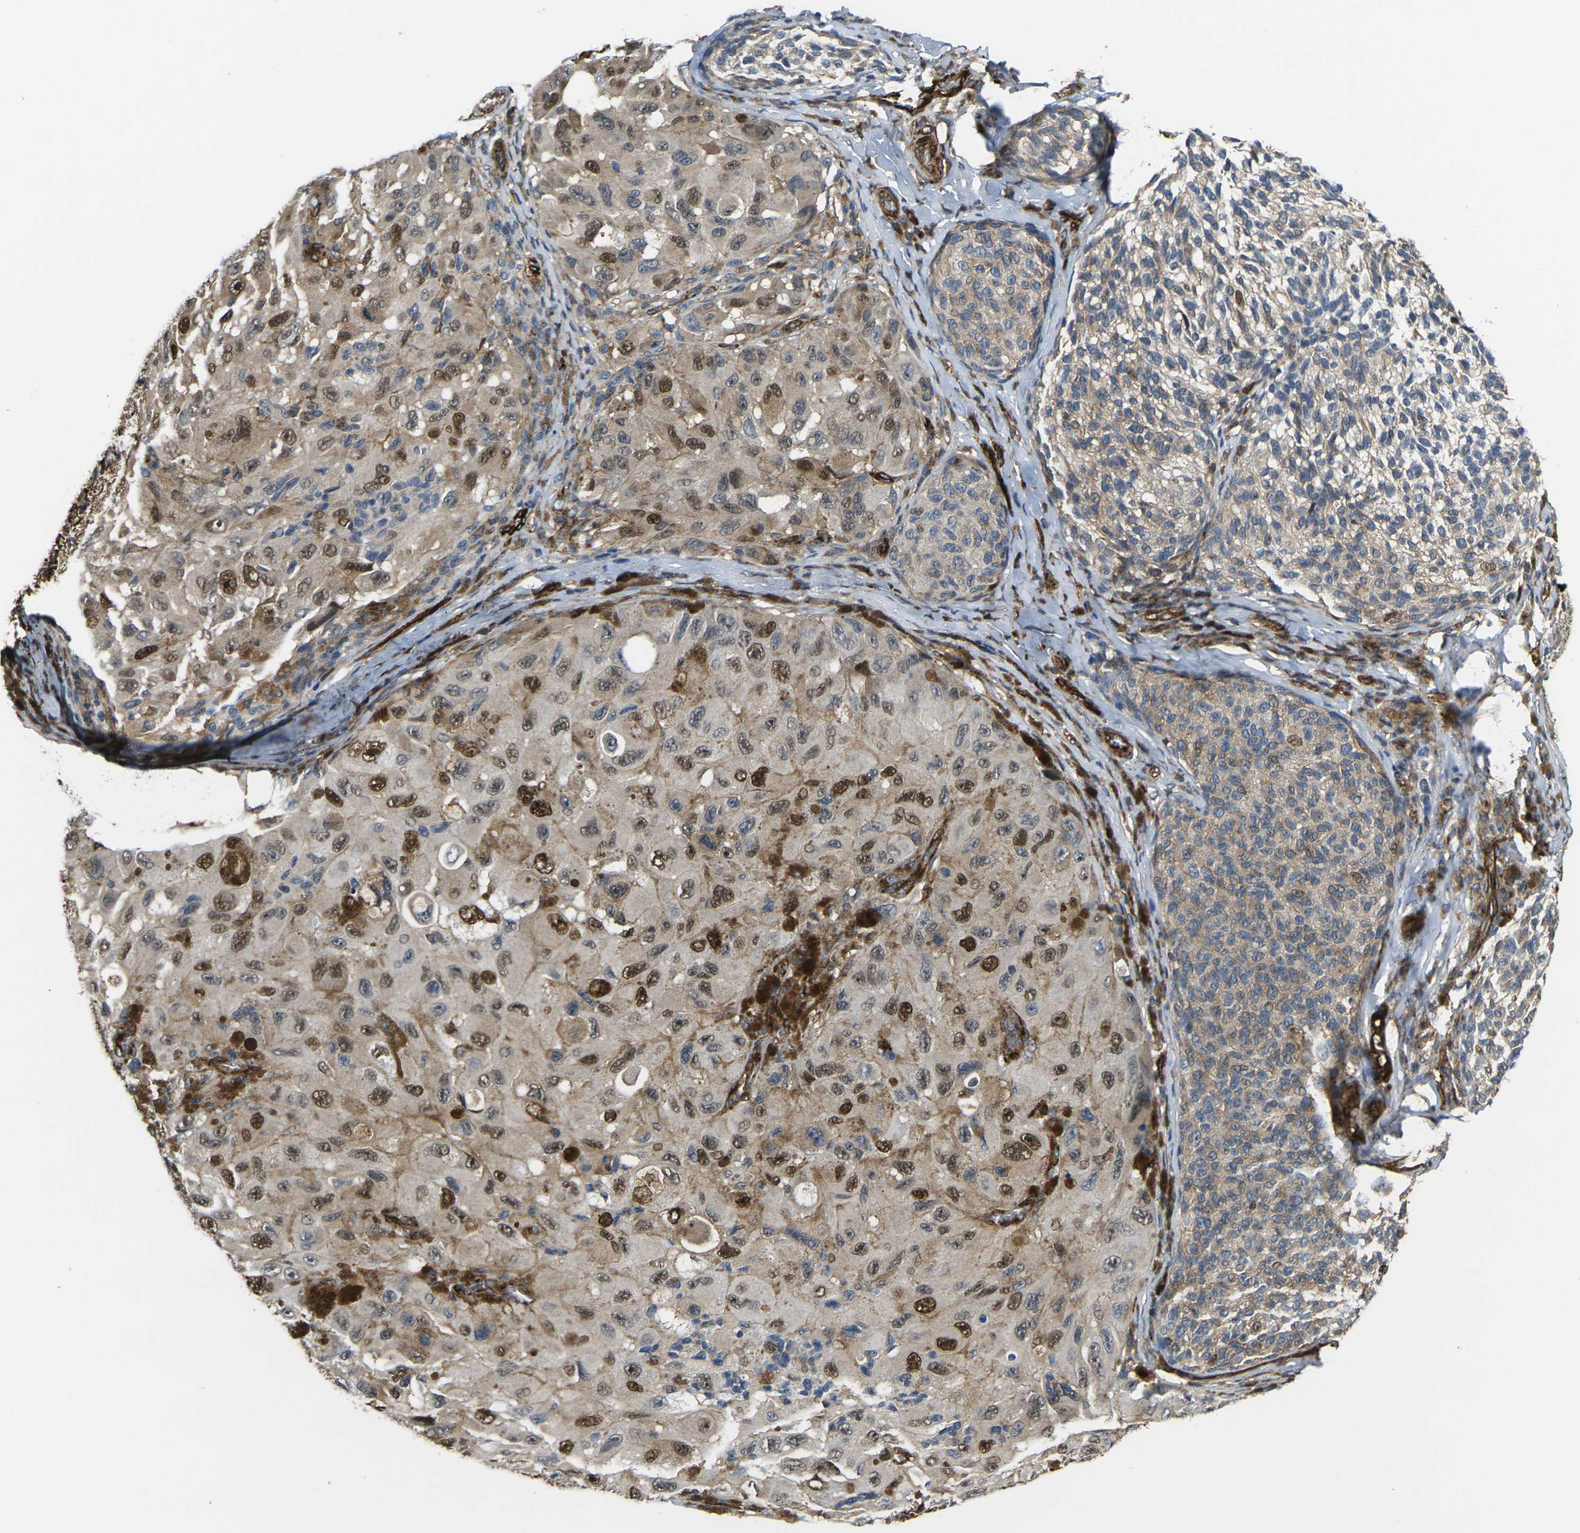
{"staining": {"intensity": "strong", "quantity": "25%-75%", "location": "cytoplasmic/membranous,nuclear"}, "tissue": "melanoma", "cell_type": "Tumor cells", "image_type": "cancer", "snomed": [{"axis": "morphology", "description": "Malignant melanoma, NOS"}, {"axis": "topography", "description": "Skin"}], "caption": "Melanoma was stained to show a protein in brown. There is high levels of strong cytoplasmic/membranous and nuclear positivity in approximately 25%-75% of tumor cells.", "gene": "ECE1", "patient": {"sex": "female", "age": 73}}